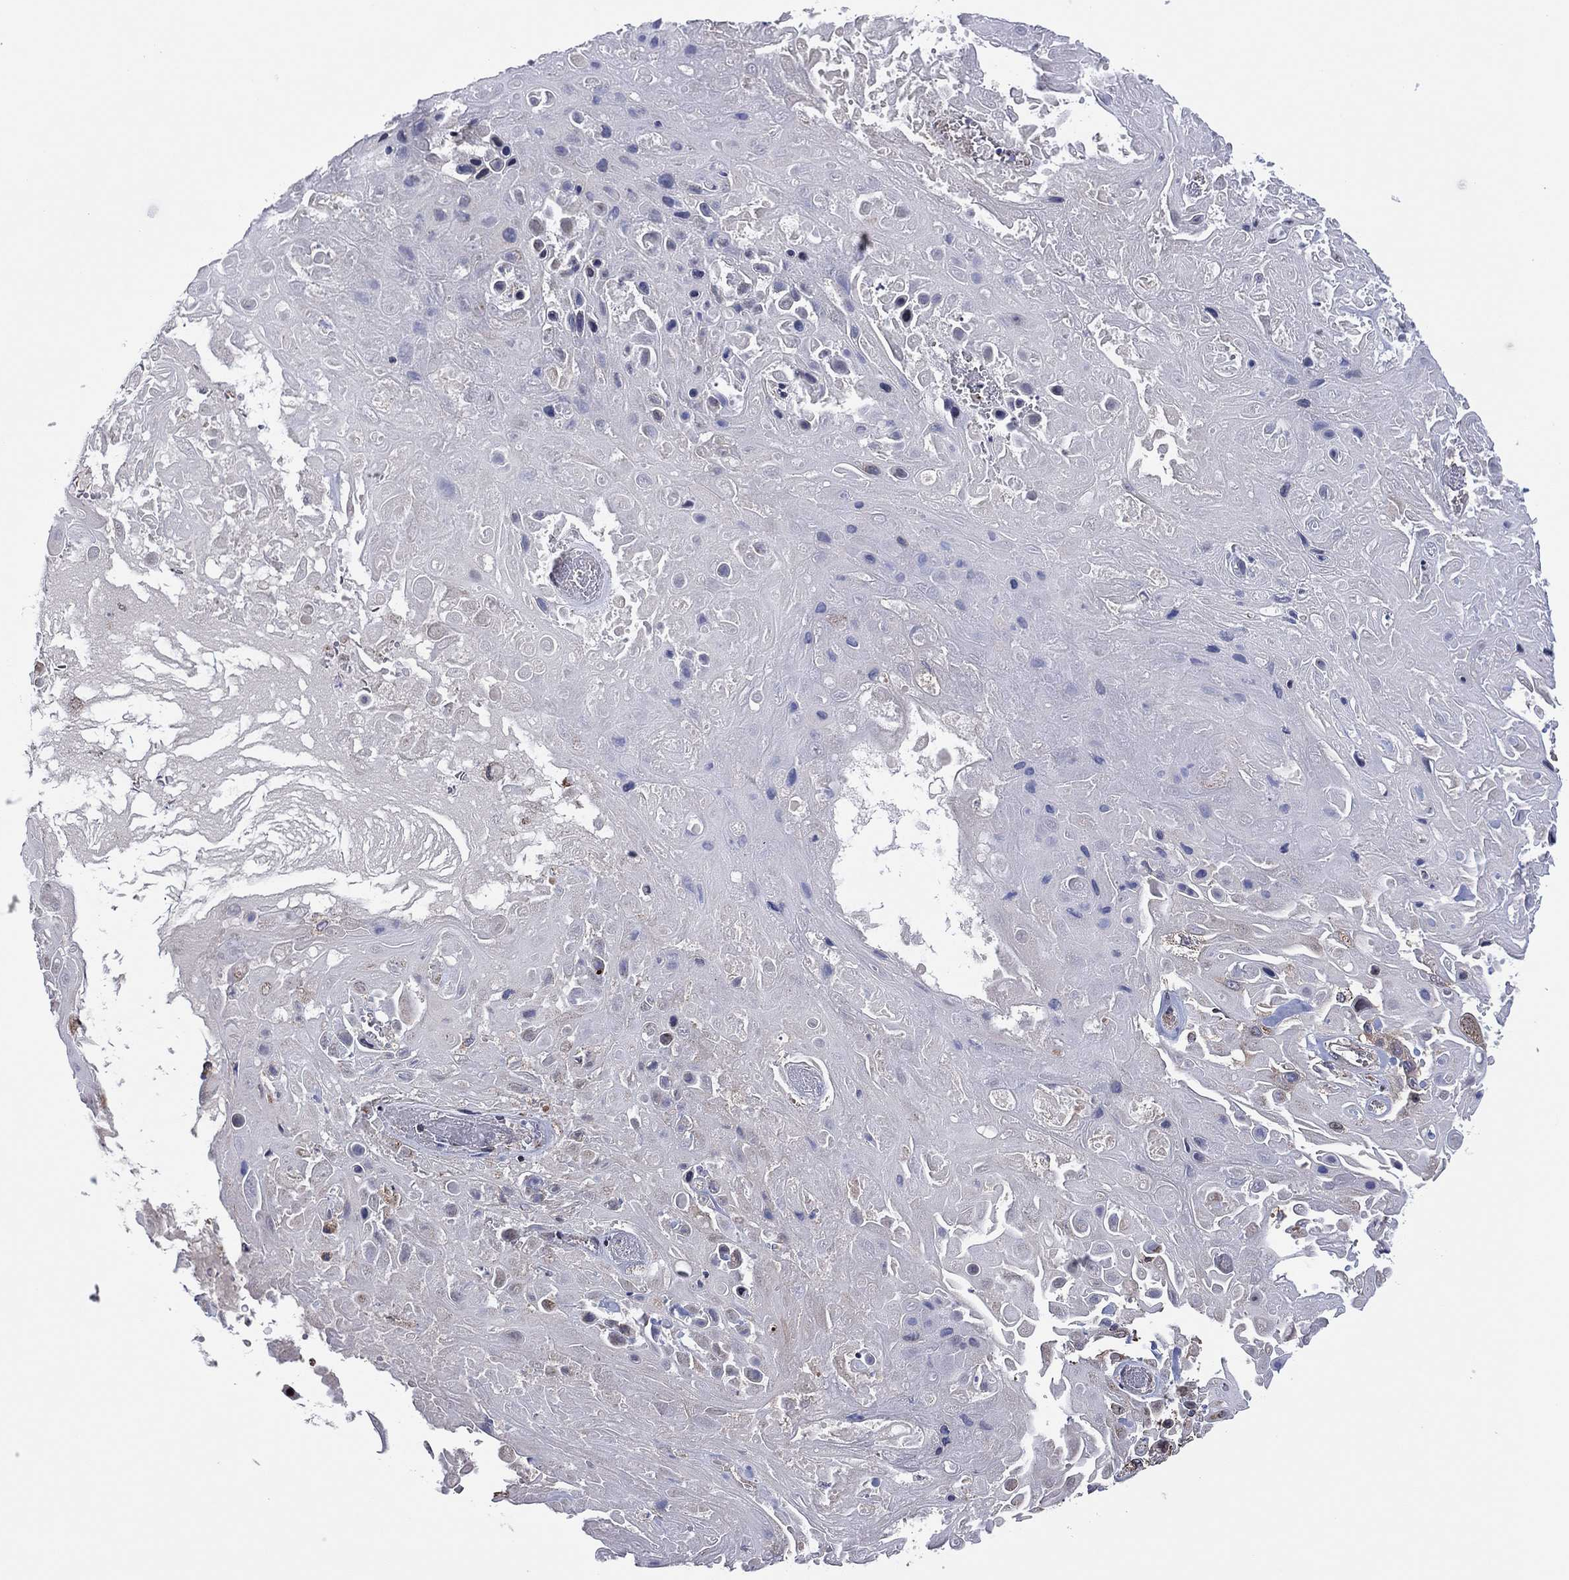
{"staining": {"intensity": "weak", "quantity": "25%-75%", "location": "cytoplasmic/membranous"}, "tissue": "skin cancer", "cell_type": "Tumor cells", "image_type": "cancer", "snomed": [{"axis": "morphology", "description": "Squamous cell carcinoma, NOS"}, {"axis": "topography", "description": "Skin"}], "caption": "IHC (DAB) staining of human skin cancer (squamous cell carcinoma) shows weak cytoplasmic/membranous protein positivity in about 25%-75% of tumor cells. (IHC, brightfield microscopy, high magnification).", "gene": "PIDD1", "patient": {"sex": "male", "age": 82}}